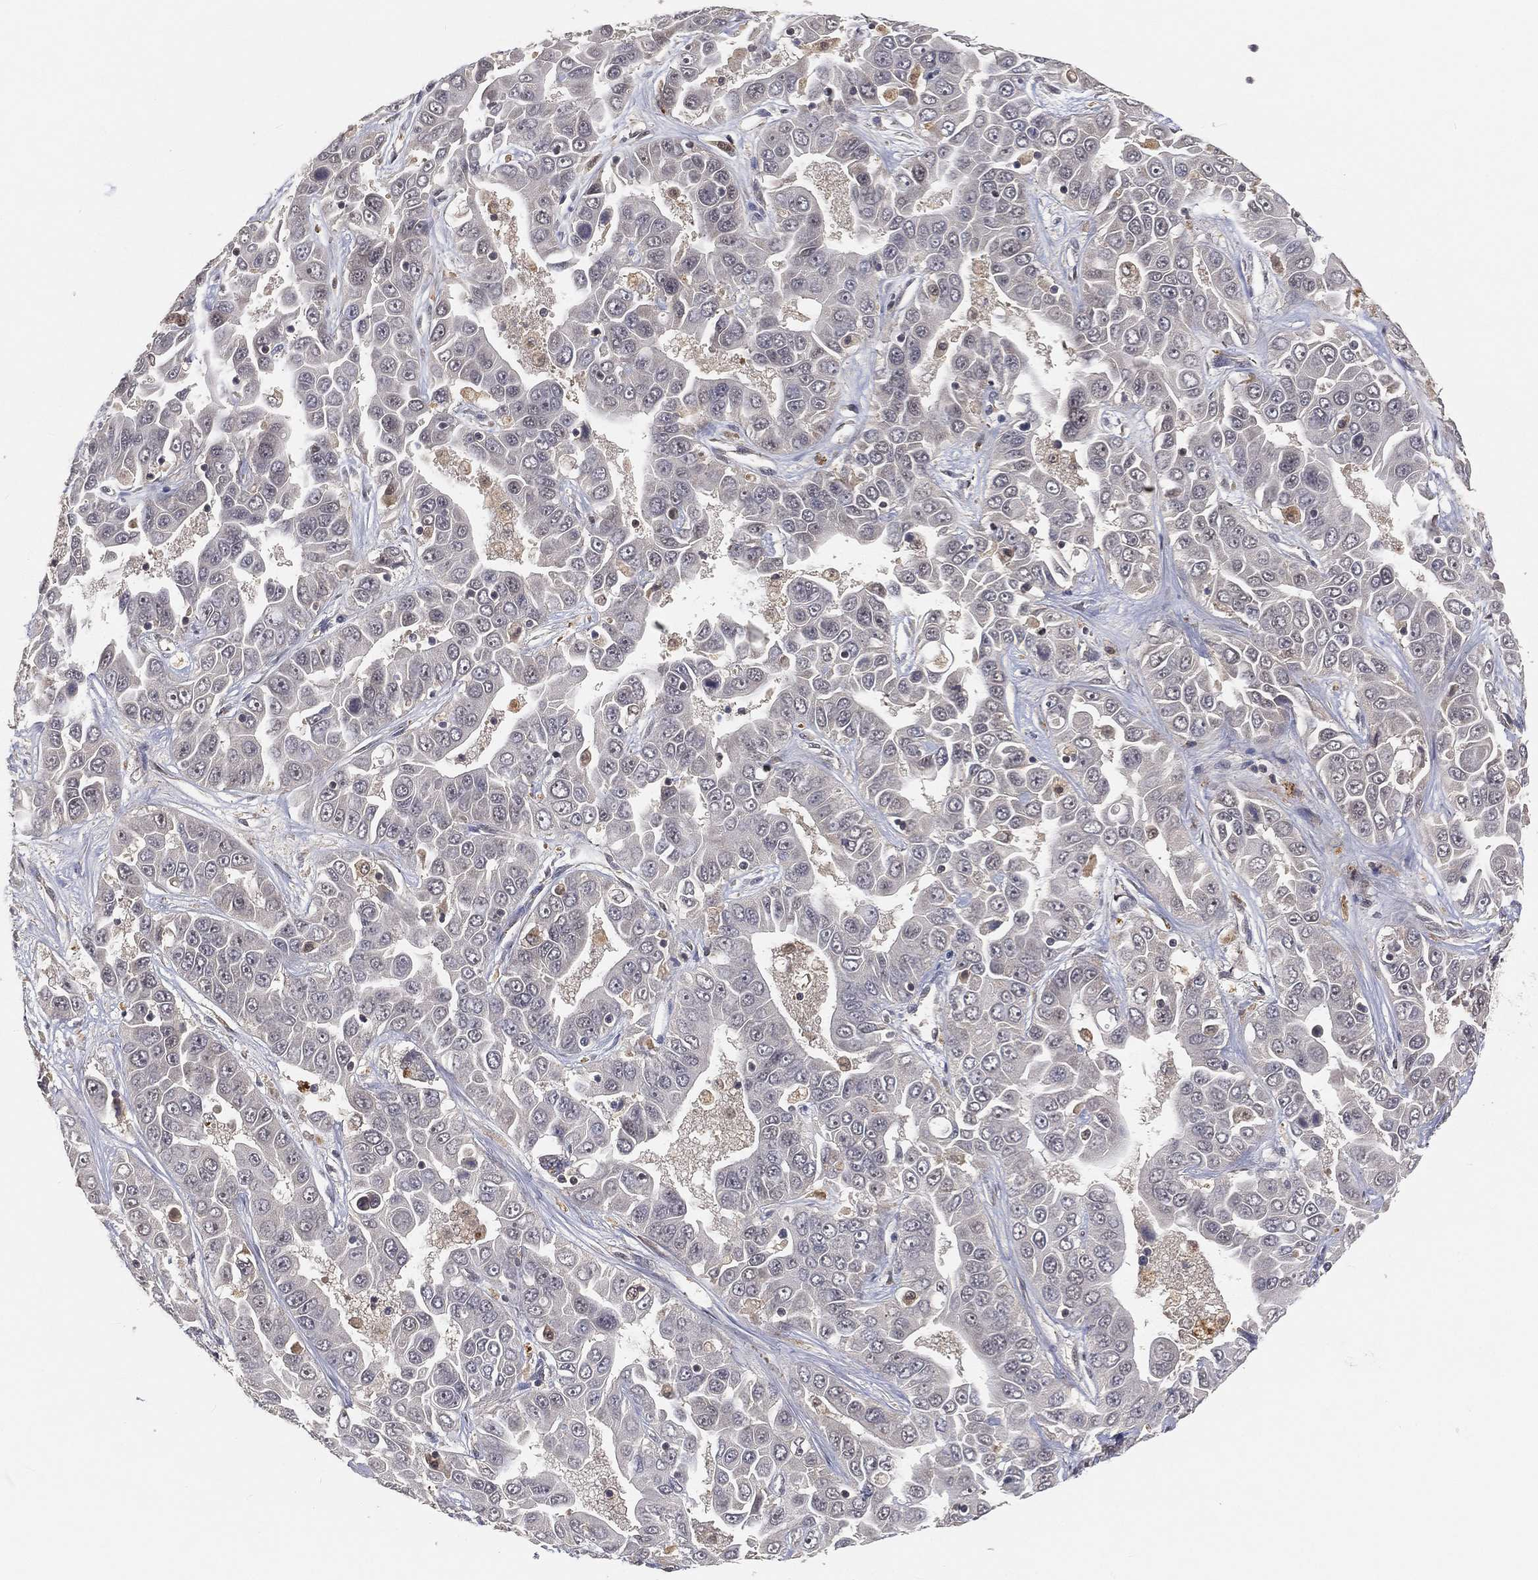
{"staining": {"intensity": "negative", "quantity": "none", "location": "none"}, "tissue": "liver cancer", "cell_type": "Tumor cells", "image_type": "cancer", "snomed": [{"axis": "morphology", "description": "Cholangiocarcinoma"}, {"axis": "topography", "description": "Liver"}], "caption": "This is an immunohistochemistry (IHC) image of human liver cancer (cholangiocarcinoma). There is no expression in tumor cells.", "gene": "MAPK1", "patient": {"sex": "female", "age": 52}}